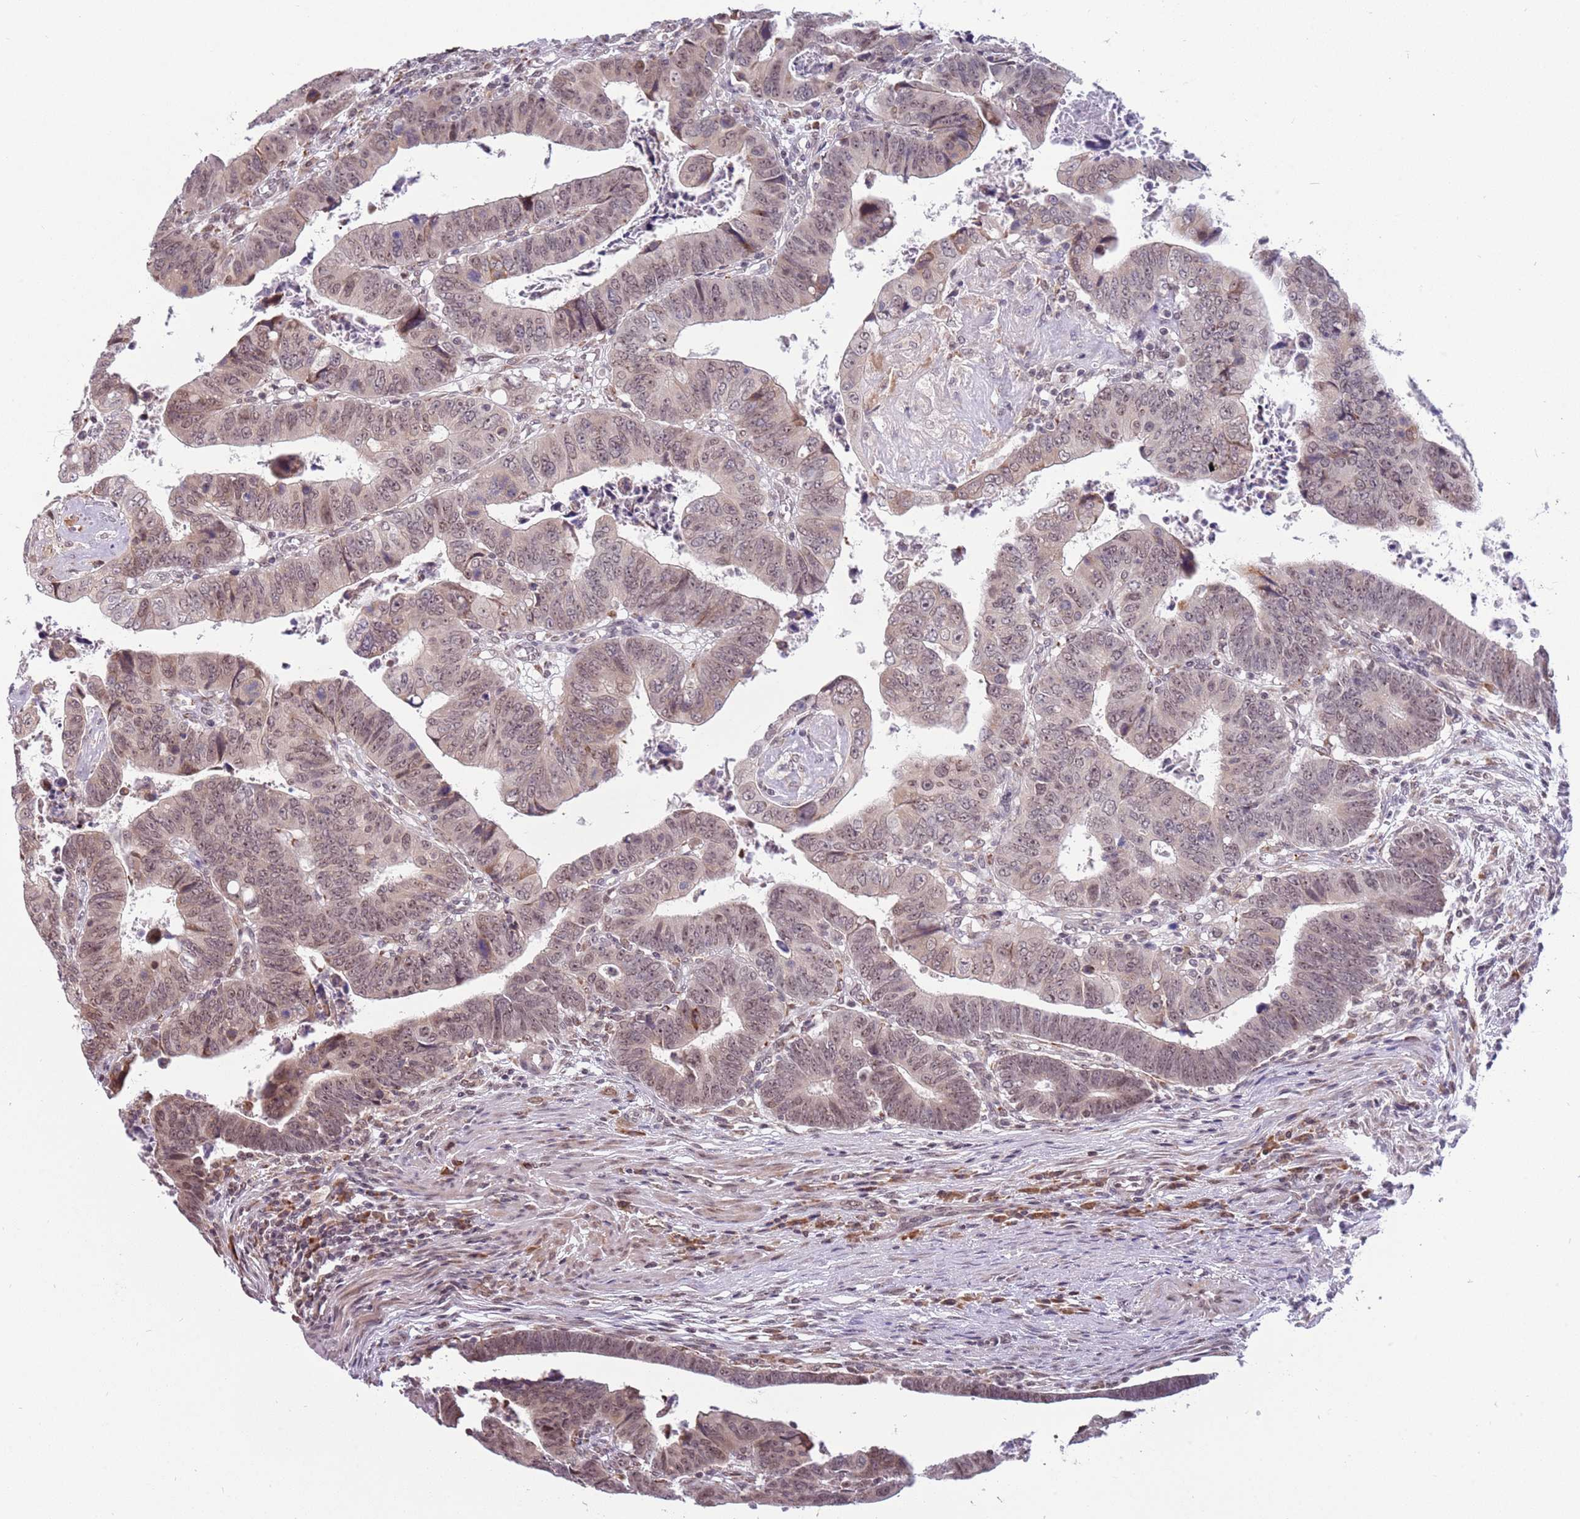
{"staining": {"intensity": "moderate", "quantity": ">75%", "location": "nuclear"}, "tissue": "colorectal cancer", "cell_type": "Tumor cells", "image_type": "cancer", "snomed": [{"axis": "morphology", "description": "Normal tissue, NOS"}, {"axis": "morphology", "description": "Adenocarcinoma, NOS"}, {"axis": "topography", "description": "Rectum"}], "caption": "The photomicrograph exhibits immunohistochemical staining of colorectal cancer. There is moderate nuclear staining is present in approximately >75% of tumor cells.", "gene": "BARD1", "patient": {"sex": "female", "age": 65}}